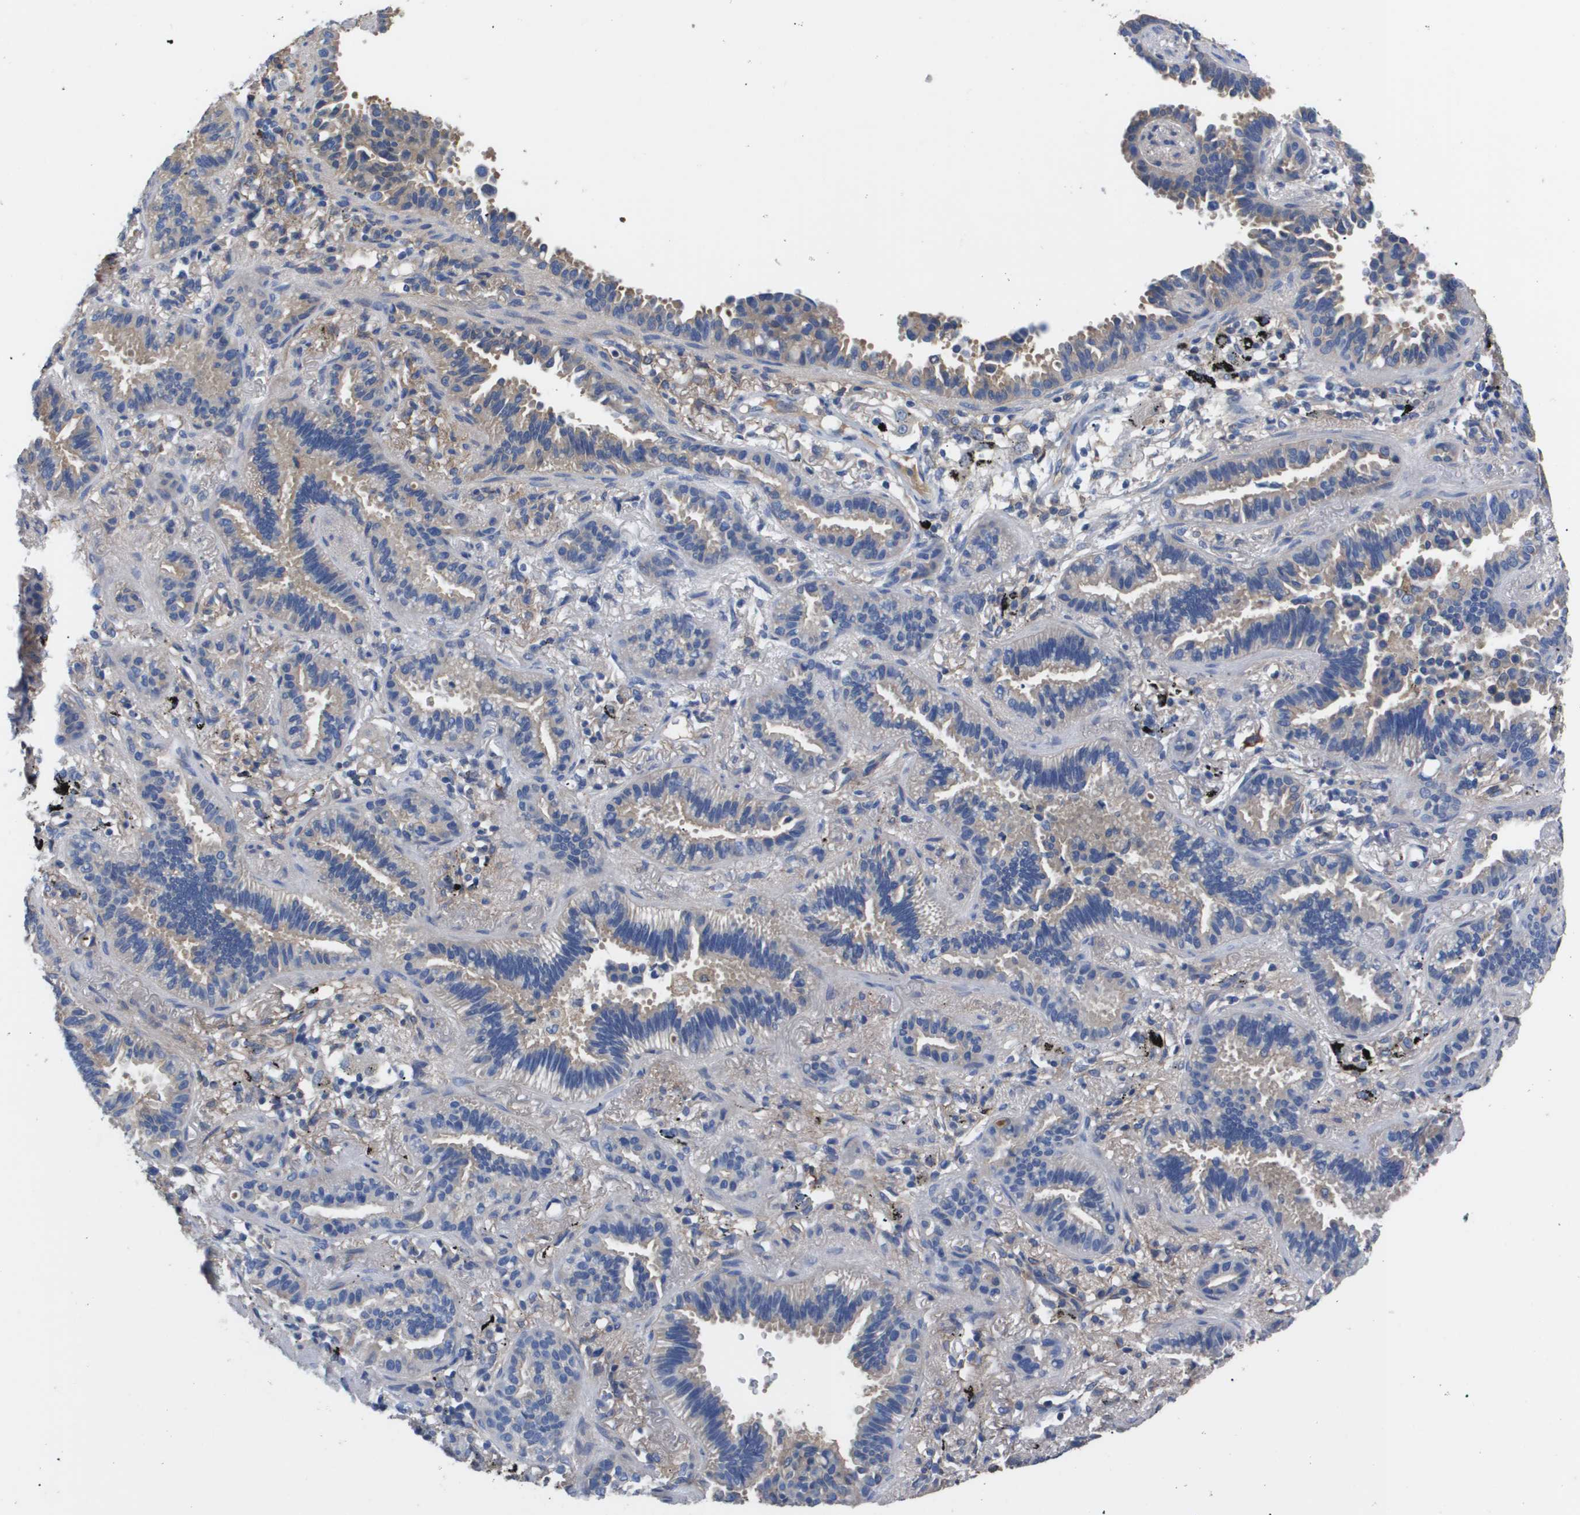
{"staining": {"intensity": "weak", "quantity": "25%-75%", "location": "cytoplasmic/membranous"}, "tissue": "lung cancer", "cell_type": "Tumor cells", "image_type": "cancer", "snomed": [{"axis": "morphology", "description": "Normal tissue, NOS"}, {"axis": "morphology", "description": "Adenocarcinoma, NOS"}, {"axis": "topography", "description": "Lung"}], "caption": "There is low levels of weak cytoplasmic/membranous staining in tumor cells of adenocarcinoma (lung), as demonstrated by immunohistochemical staining (brown color).", "gene": "SERPINA6", "patient": {"sex": "male", "age": 59}}